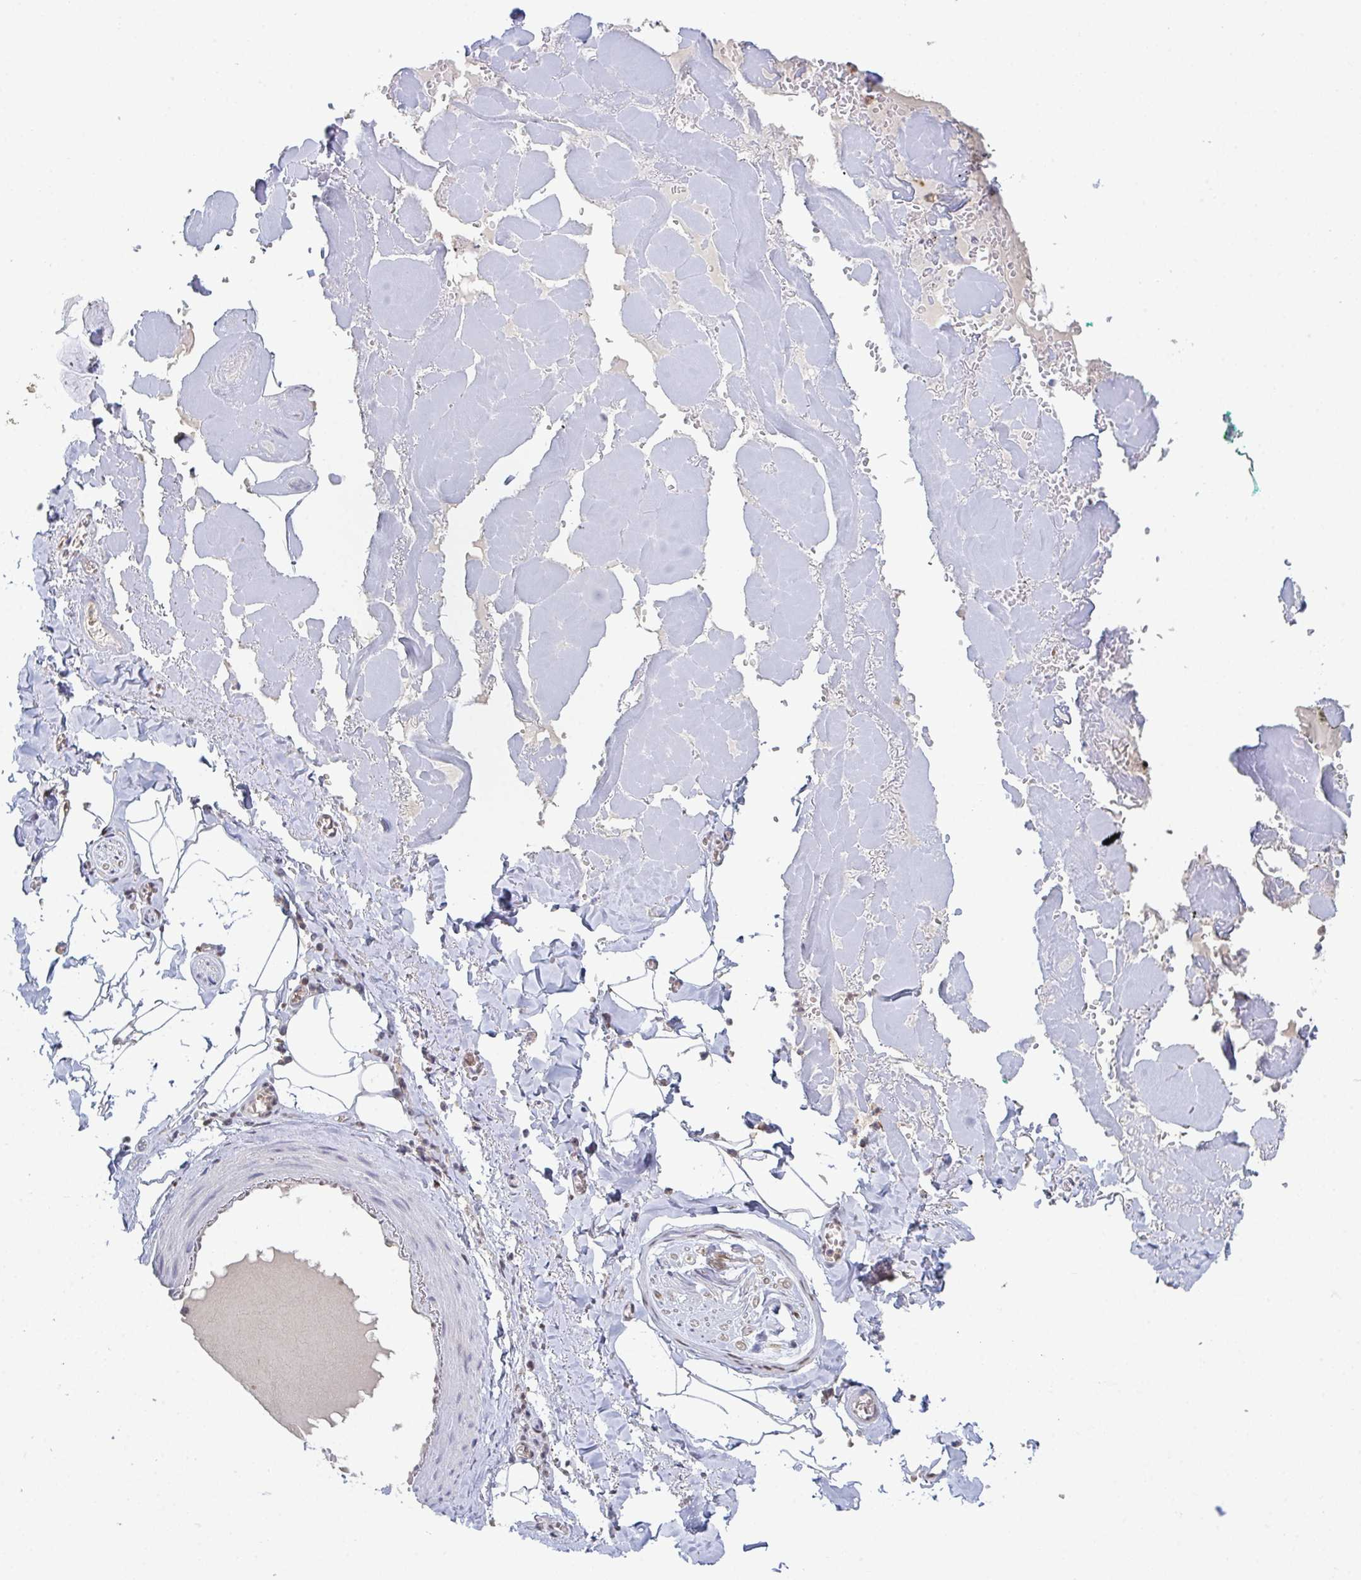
{"staining": {"intensity": "negative", "quantity": "none", "location": "none"}, "tissue": "adipose tissue", "cell_type": "Adipocytes", "image_type": "normal", "snomed": [{"axis": "morphology", "description": "Normal tissue, NOS"}, {"axis": "topography", "description": "Vulva"}, {"axis": "topography", "description": "Peripheral nerve tissue"}], "caption": "Immunohistochemistry (IHC) micrograph of unremarkable adipose tissue stained for a protein (brown), which reveals no positivity in adipocytes.", "gene": "ACD", "patient": {"sex": "female", "age": 66}}